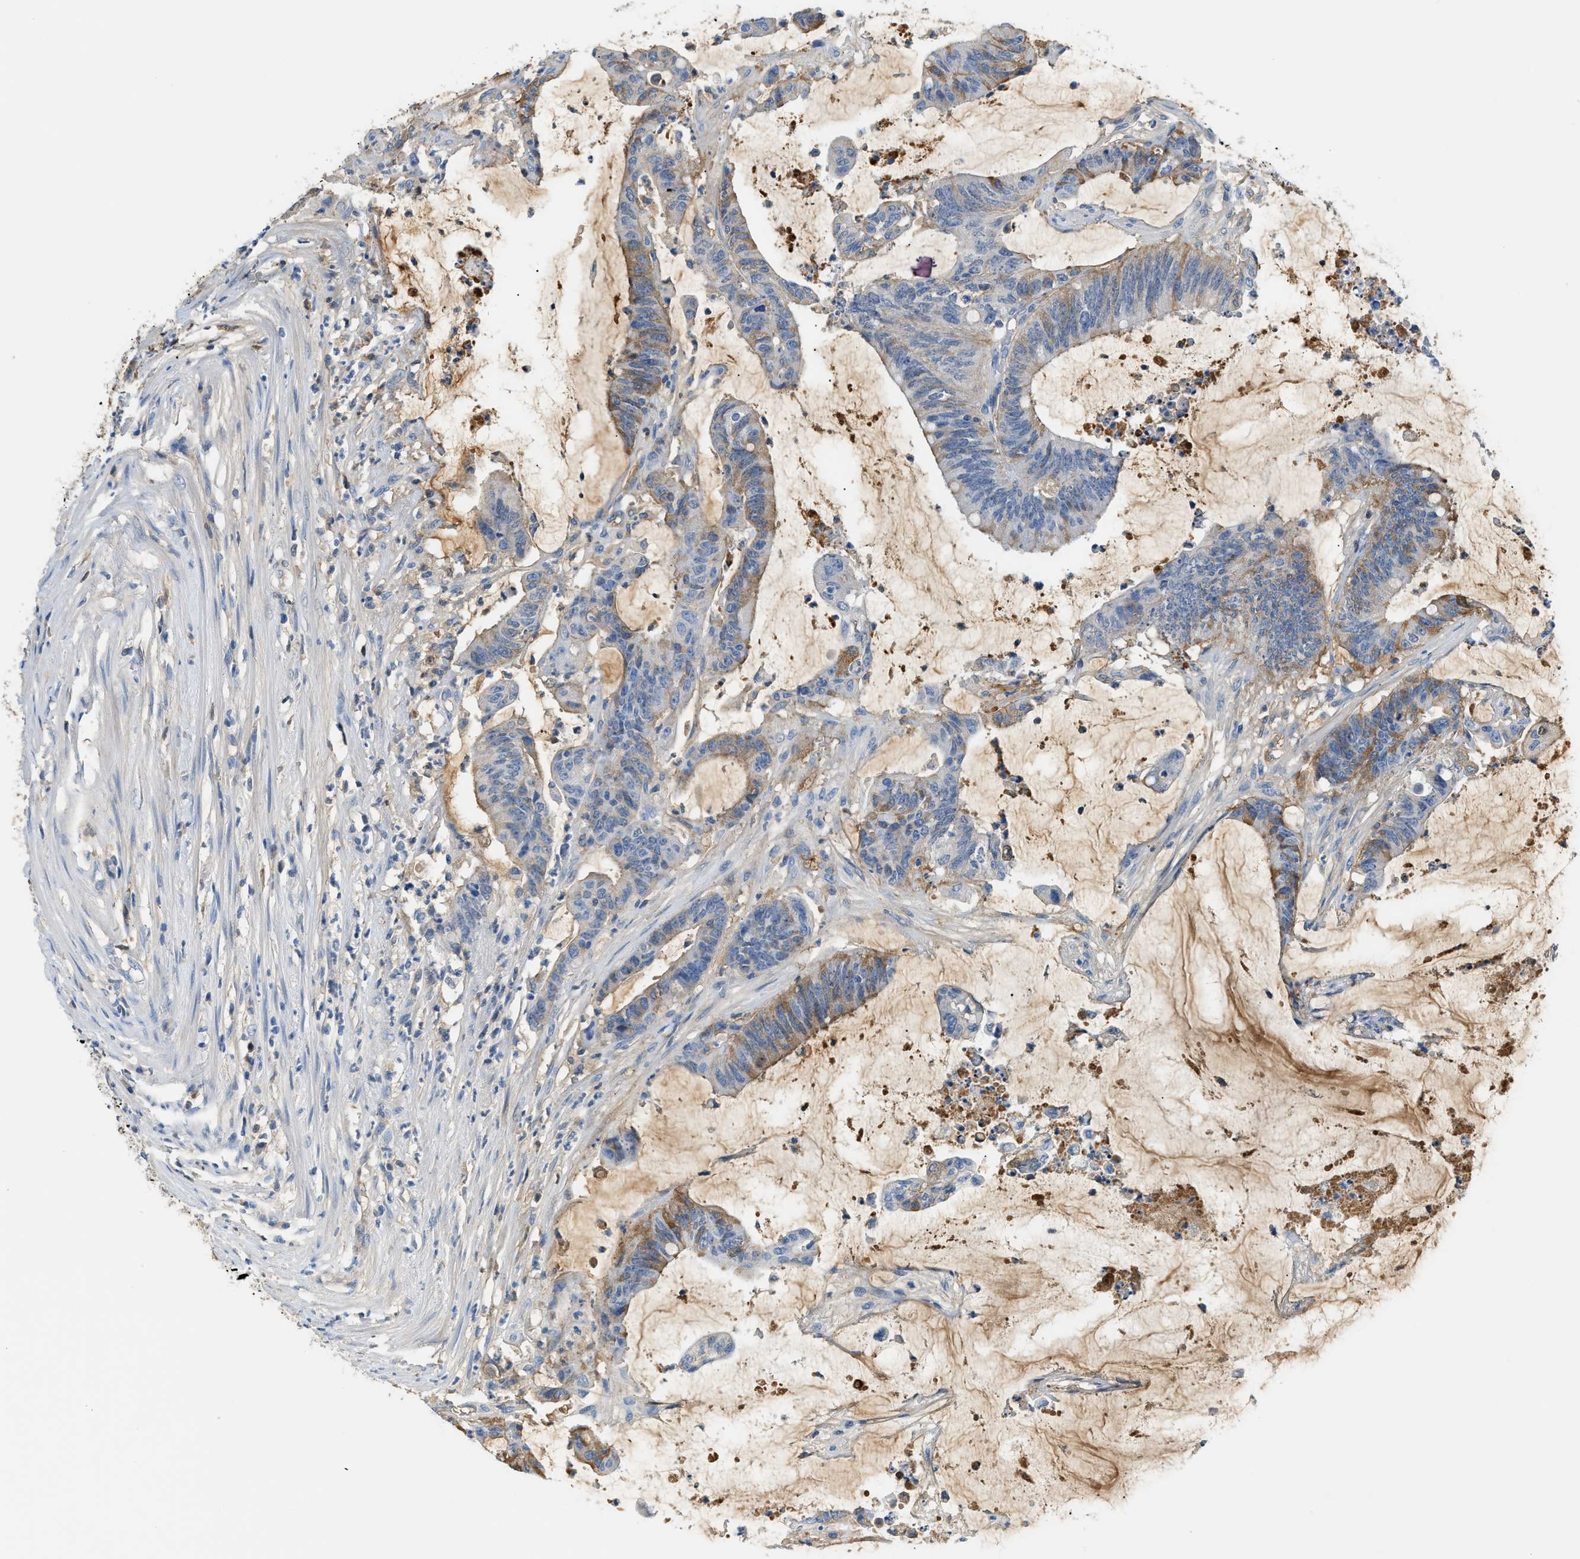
{"staining": {"intensity": "moderate", "quantity": "<25%", "location": "cytoplasmic/membranous"}, "tissue": "colorectal cancer", "cell_type": "Tumor cells", "image_type": "cancer", "snomed": [{"axis": "morphology", "description": "Adenocarcinoma, NOS"}, {"axis": "topography", "description": "Rectum"}], "caption": "Protein expression analysis of colorectal cancer (adenocarcinoma) exhibits moderate cytoplasmic/membranous expression in approximately <25% of tumor cells. (DAB (3,3'-diaminobenzidine) IHC with brightfield microscopy, high magnification).", "gene": "CFI", "patient": {"sex": "female", "age": 66}}